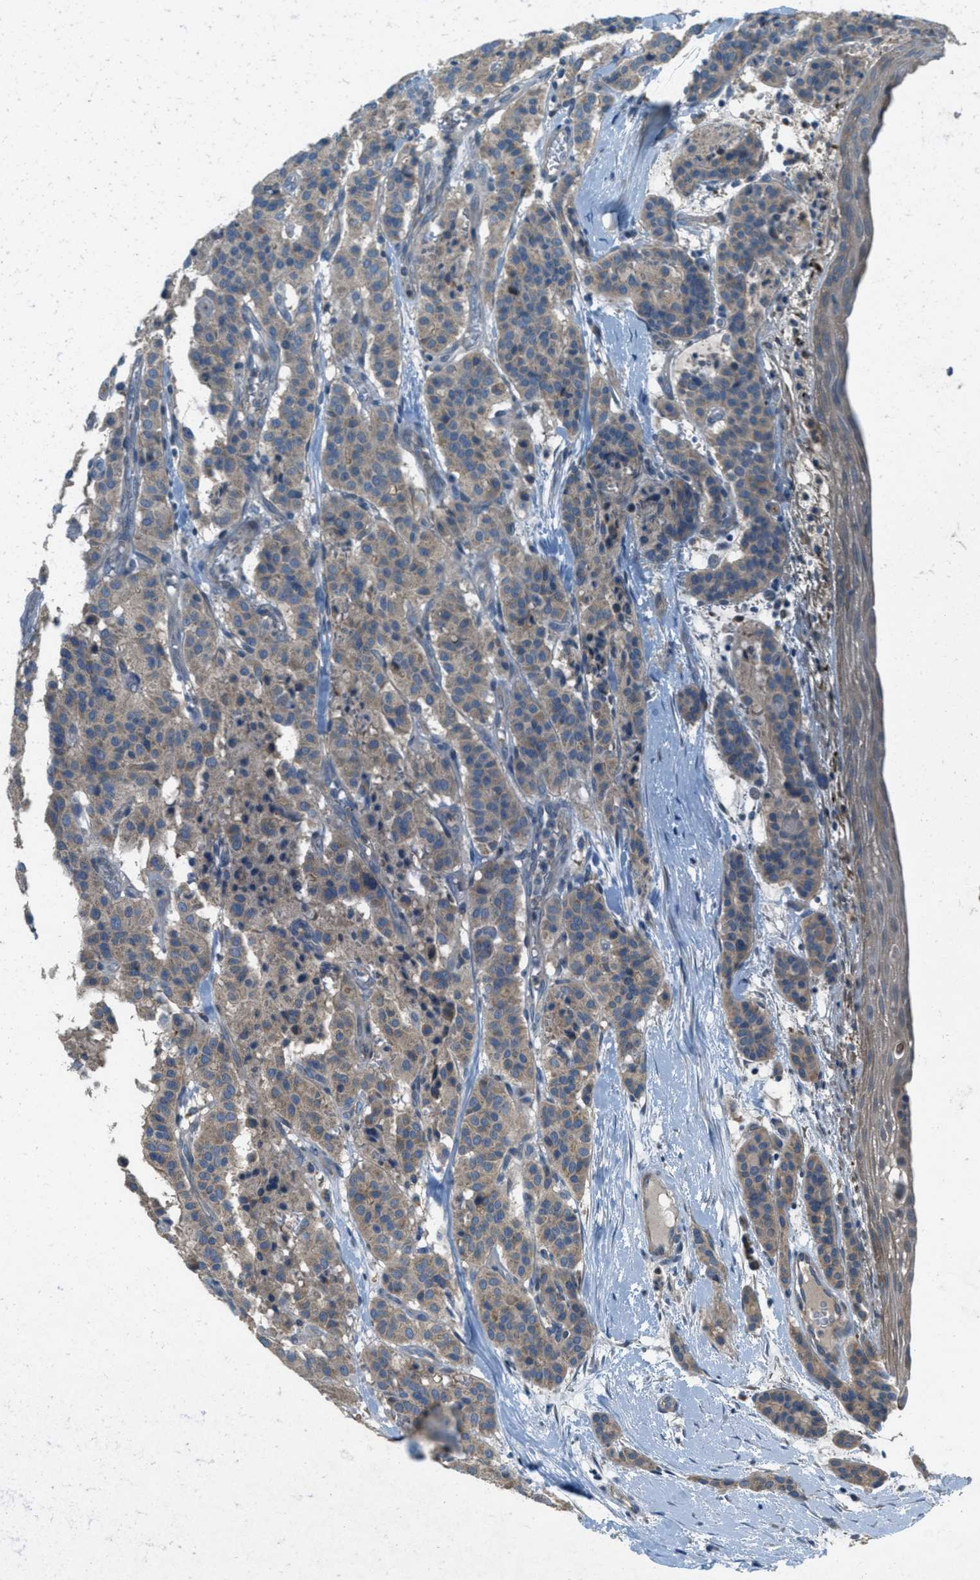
{"staining": {"intensity": "weak", "quantity": ">75%", "location": "cytoplasmic/membranous"}, "tissue": "carcinoid", "cell_type": "Tumor cells", "image_type": "cancer", "snomed": [{"axis": "morphology", "description": "Carcinoid, malignant, NOS"}, {"axis": "topography", "description": "Lung"}], "caption": "Immunohistochemical staining of malignant carcinoid reveals low levels of weak cytoplasmic/membranous expression in about >75% of tumor cells. (DAB (3,3'-diaminobenzidine) = brown stain, brightfield microscopy at high magnification).", "gene": "ADCY6", "patient": {"sex": "male", "age": 30}}